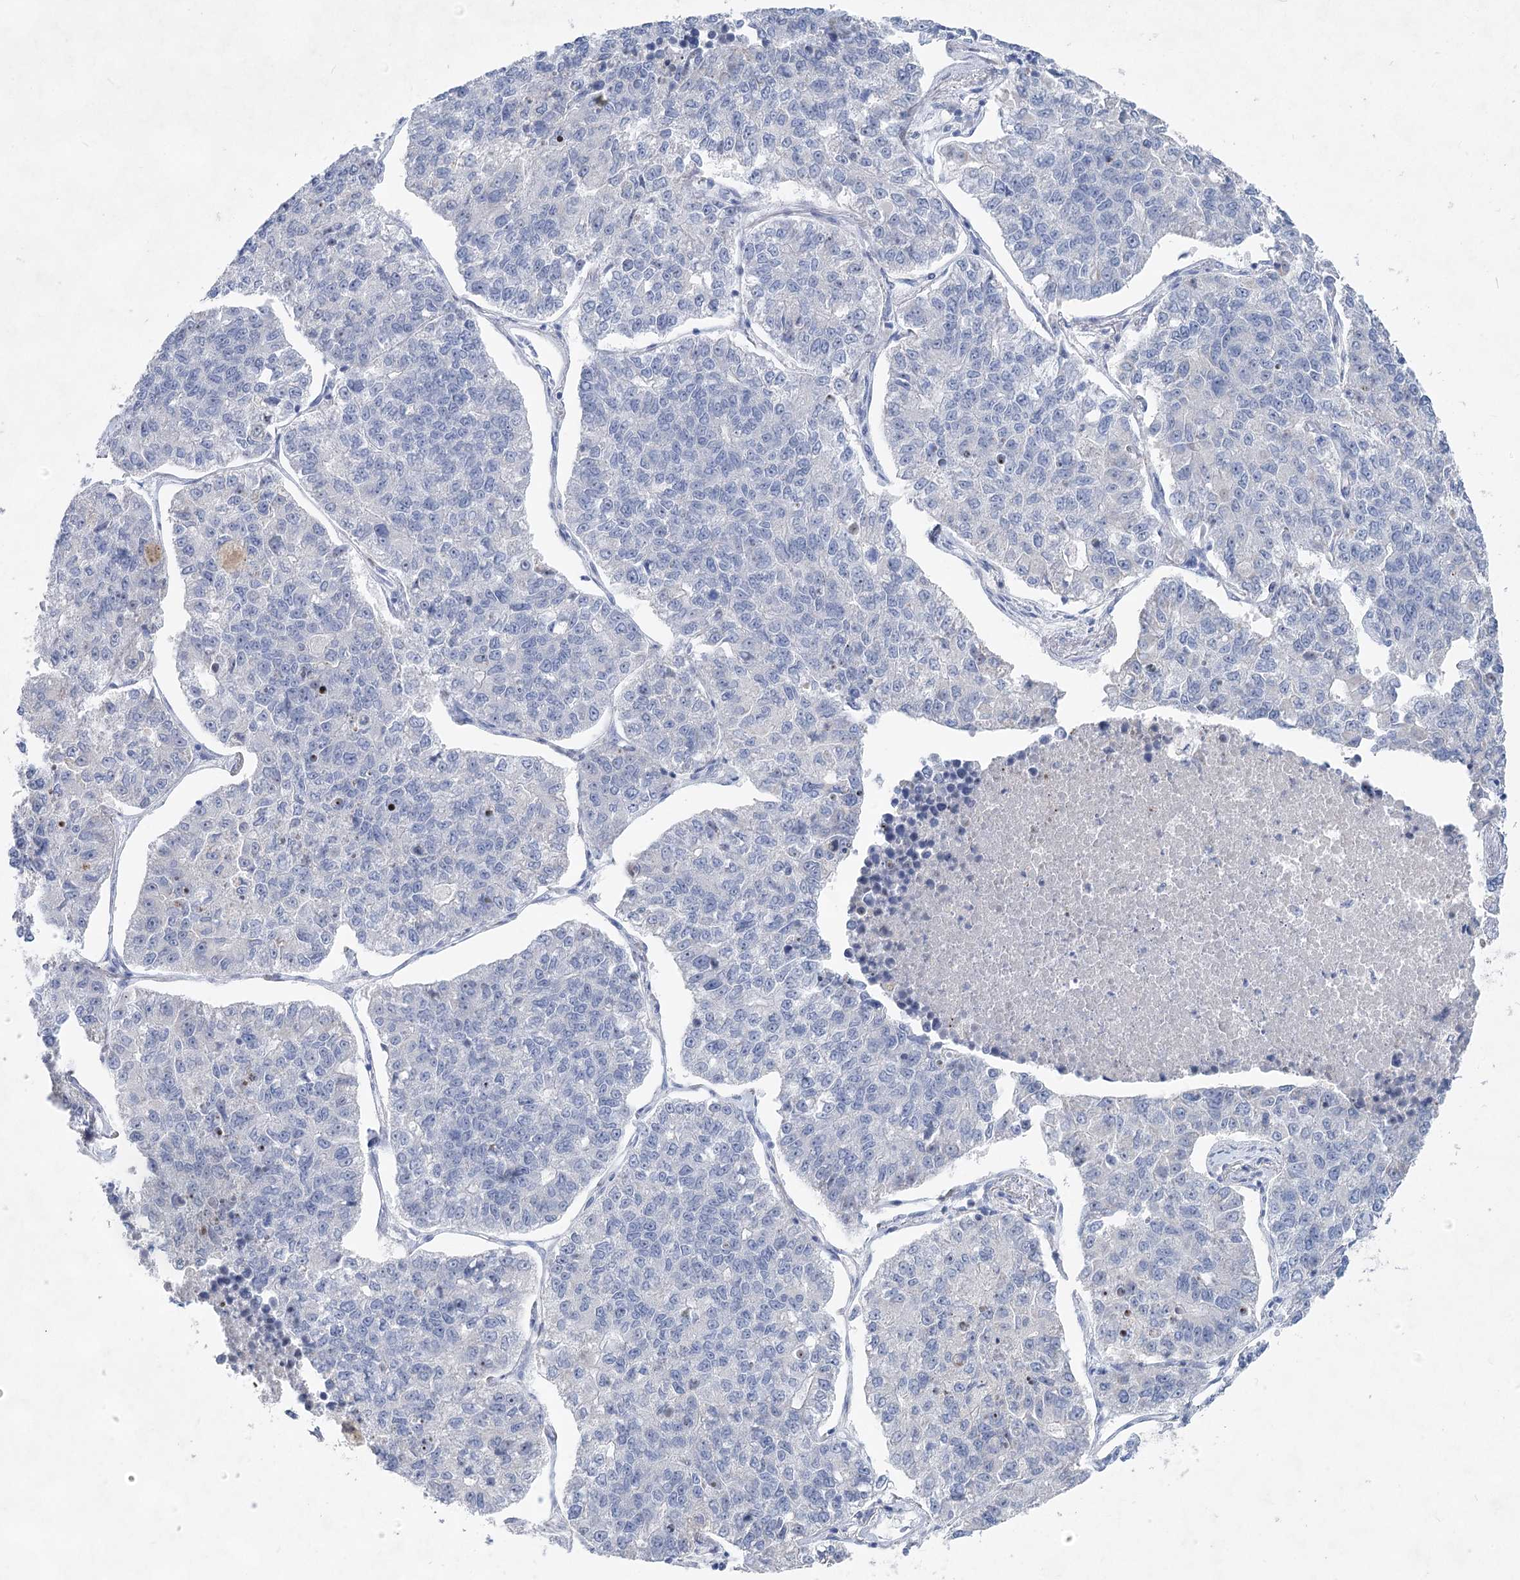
{"staining": {"intensity": "negative", "quantity": "none", "location": "none"}, "tissue": "lung cancer", "cell_type": "Tumor cells", "image_type": "cancer", "snomed": [{"axis": "morphology", "description": "Adenocarcinoma, NOS"}, {"axis": "topography", "description": "Lung"}], "caption": "Tumor cells are negative for protein expression in human adenocarcinoma (lung).", "gene": "WDR74", "patient": {"sex": "male", "age": 49}}